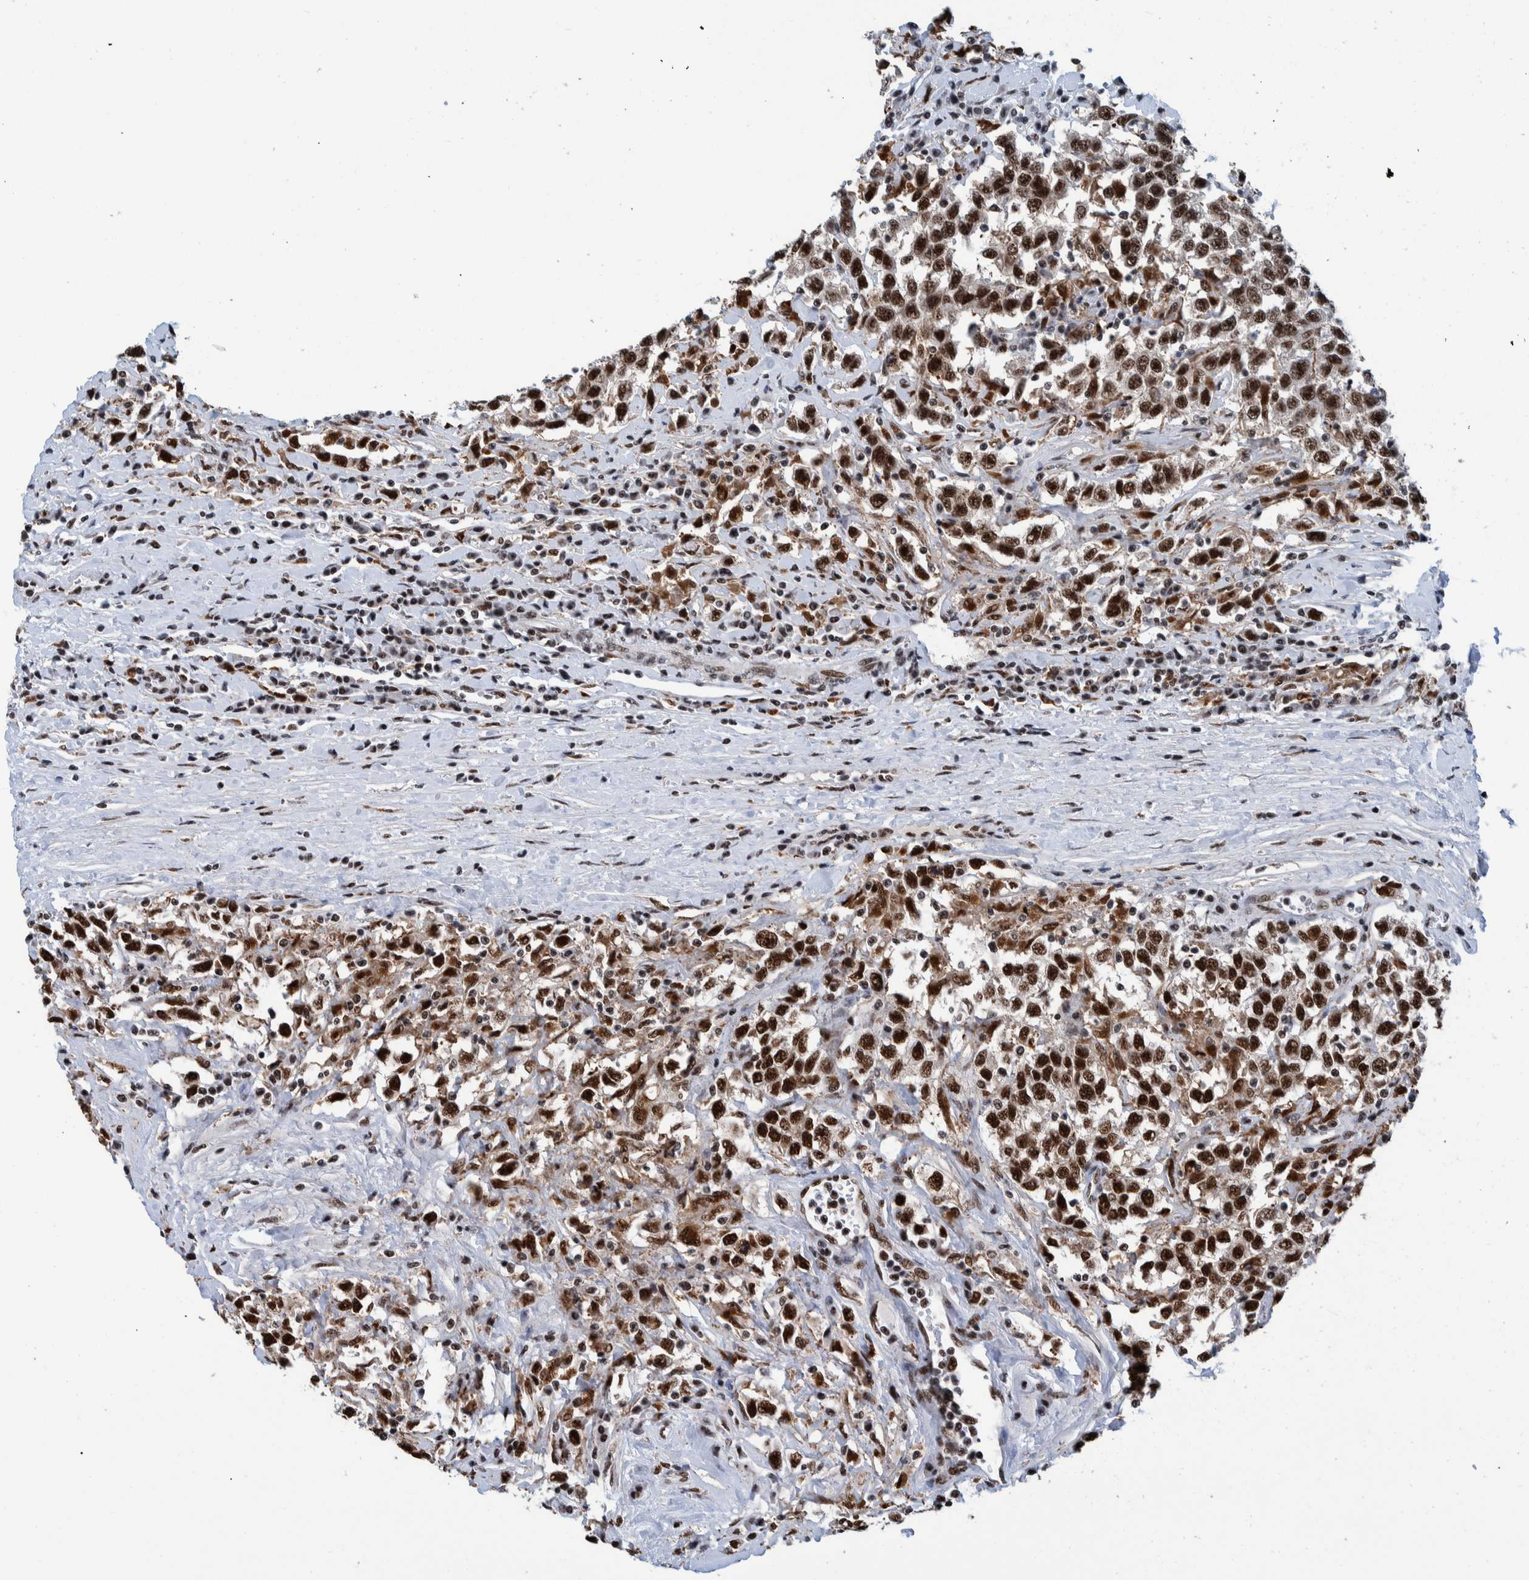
{"staining": {"intensity": "strong", "quantity": ">75%", "location": "nuclear"}, "tissue": "testis cancer", "cell_type": "Tumor cells", "image_type": "cancer", "snomed": [{"axis": "morphology", "description": "Seminoma, NOS"}, {"axis": "topography", "description": "Testis"}], "caption": "IHC micrograph of seminoma (testis) stained for a protein (brown), which shows high levels of strong nuclear staining in approximately >75% of tumor cells.", "gene": "EFTUD2", "patient": {"sex": "male", "age": 41}}